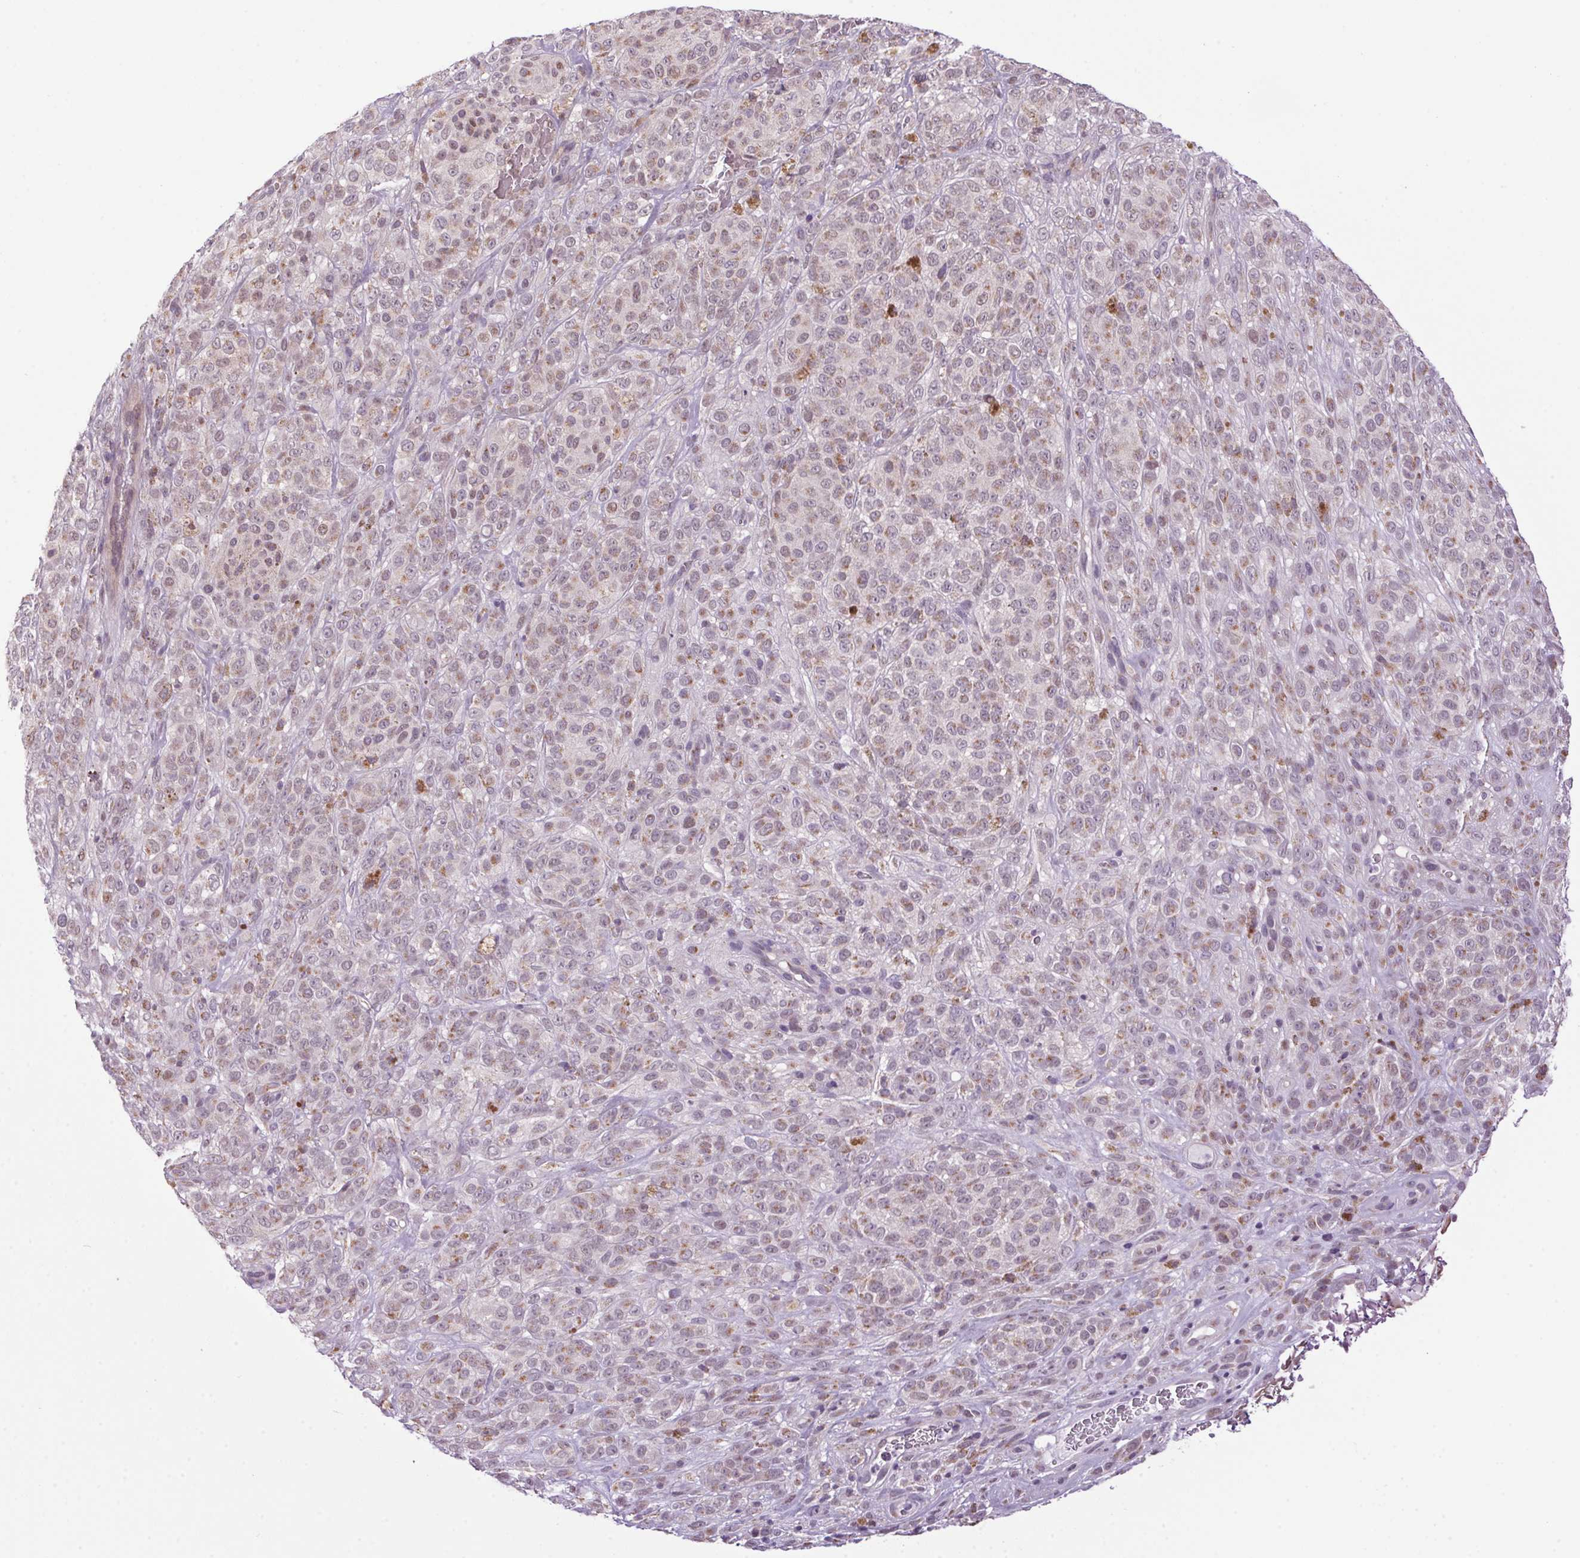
{"staining": {"intensity": "weak", "quantity": "25%-75%", "location": "cytoplasmic/membranous"}, "tissue": "melanoma", "cell_type": "Tumor cells", "image_type": "cancer", "snomed": [{"axis": "morphology", "description": "Malignant melanoma, NOS"}, {"axis": "topography", "description": "Skin"}], "caption": "The immunohistochemical stain labels weak cytoplasmic/membranous expression in tumor cells of malignant melanoma tissue. (Stains: DAB (3,3'-diaminobenzidine) in brown, nuclei in blue, Microscopy: brightfield microscopy at high magnification).", "gene": "AKR1E2", "patient": {"sex": "female", "age": 86}}